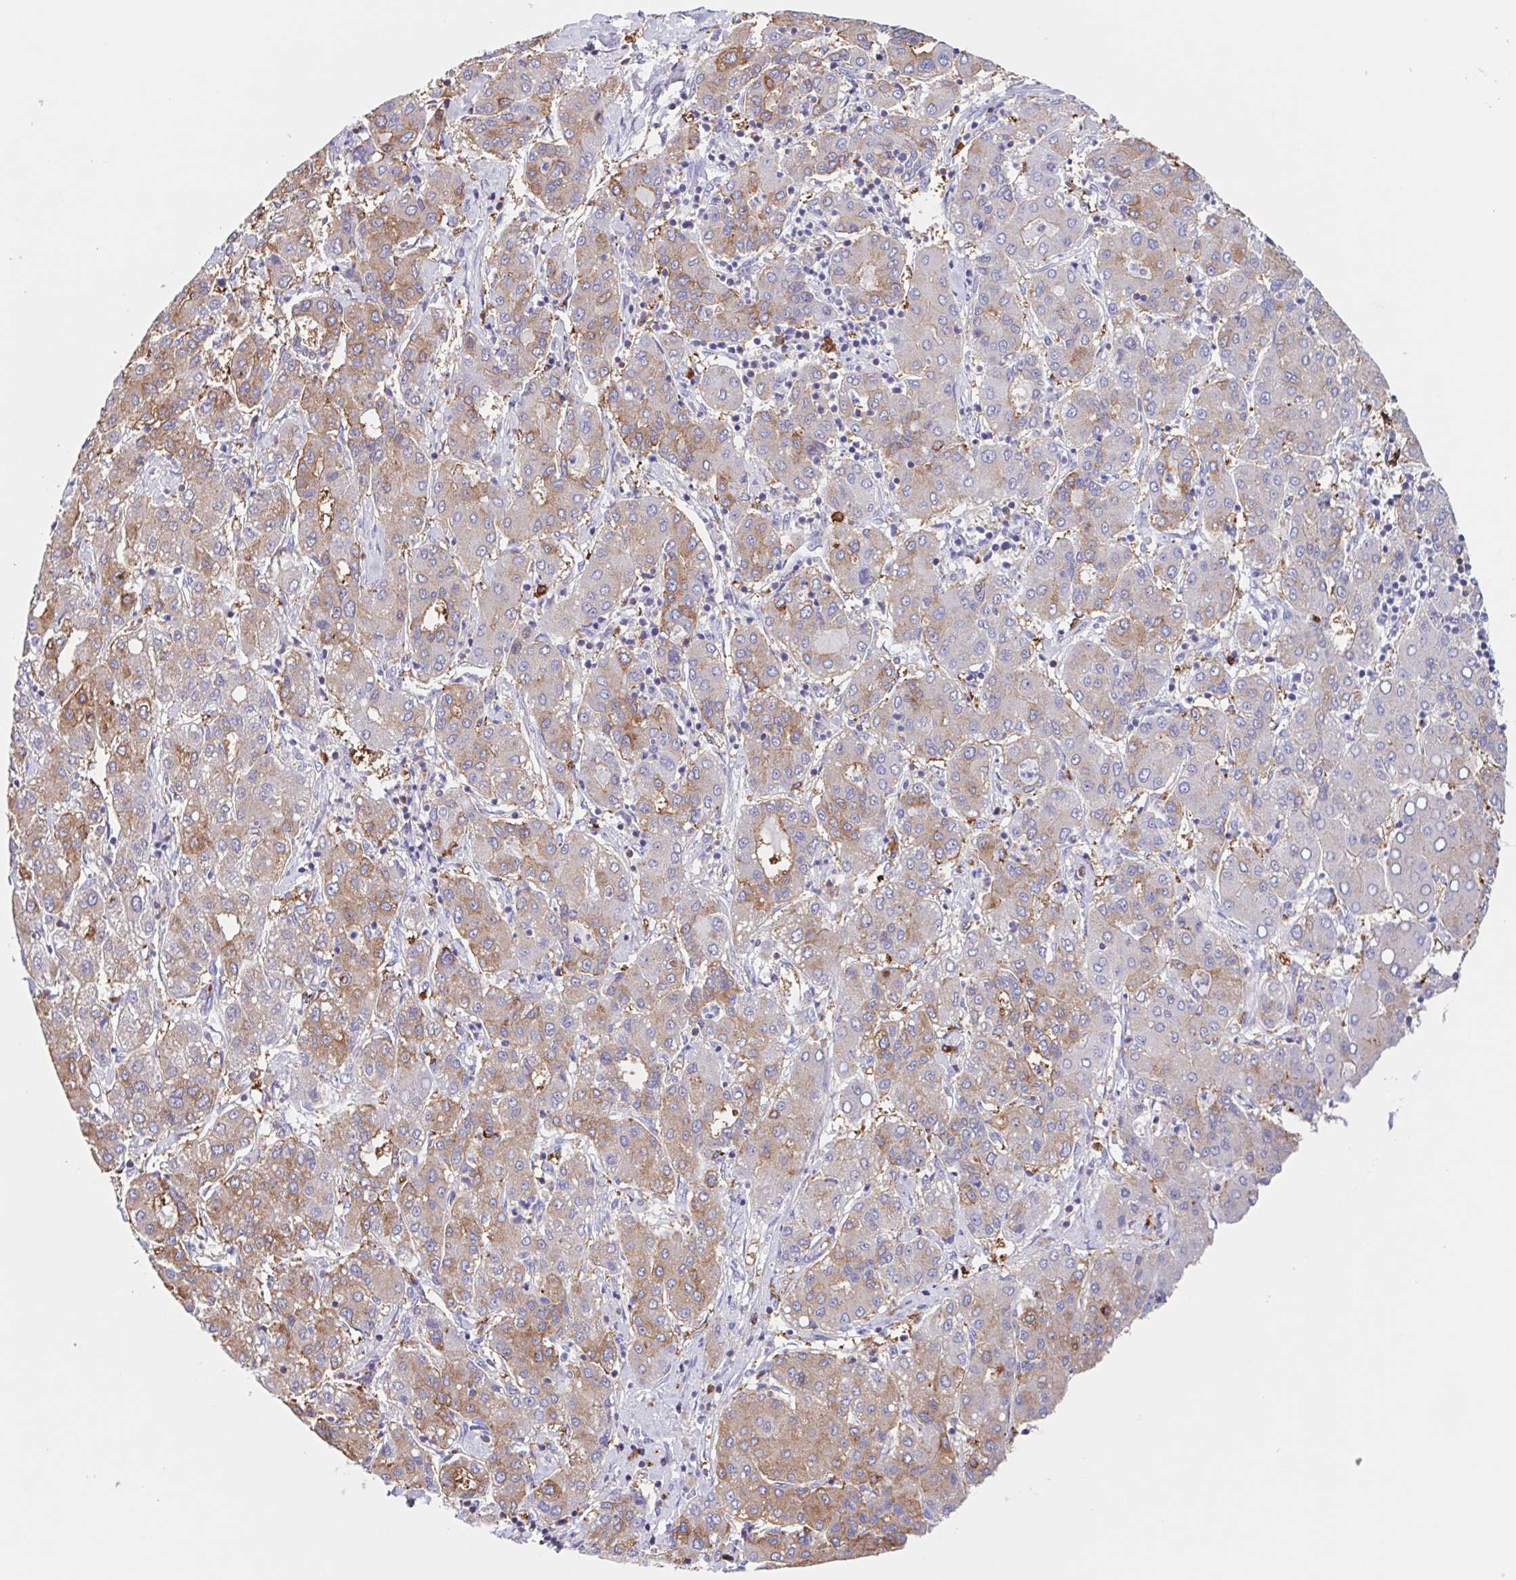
{"staining": {"intensity": "weak", "quantity": "25%-75%", "location": "cytoplasmic/membranous"}, "tissue": "liver cancer", "cell_type": "Tumor cells", "image_type": "cancer", "snomed": [{"axis": "morphology", "description": "Carcinoma, Hepatocellular, NOS"}, {"axis": "topography", "description": "Liver"}], "caption": "A histopathology image of liver hepatocellular carcinoma stained for a protein exhibits weak cytoplasmic/membranous brown staining in tumor cells. The staining was performed using DAB, with brown indicating positive protein expression. Nuclei are stained blue with hematoxylin.", "gene": "TPD52", "patient": {"sex": "male", "age": 65}}